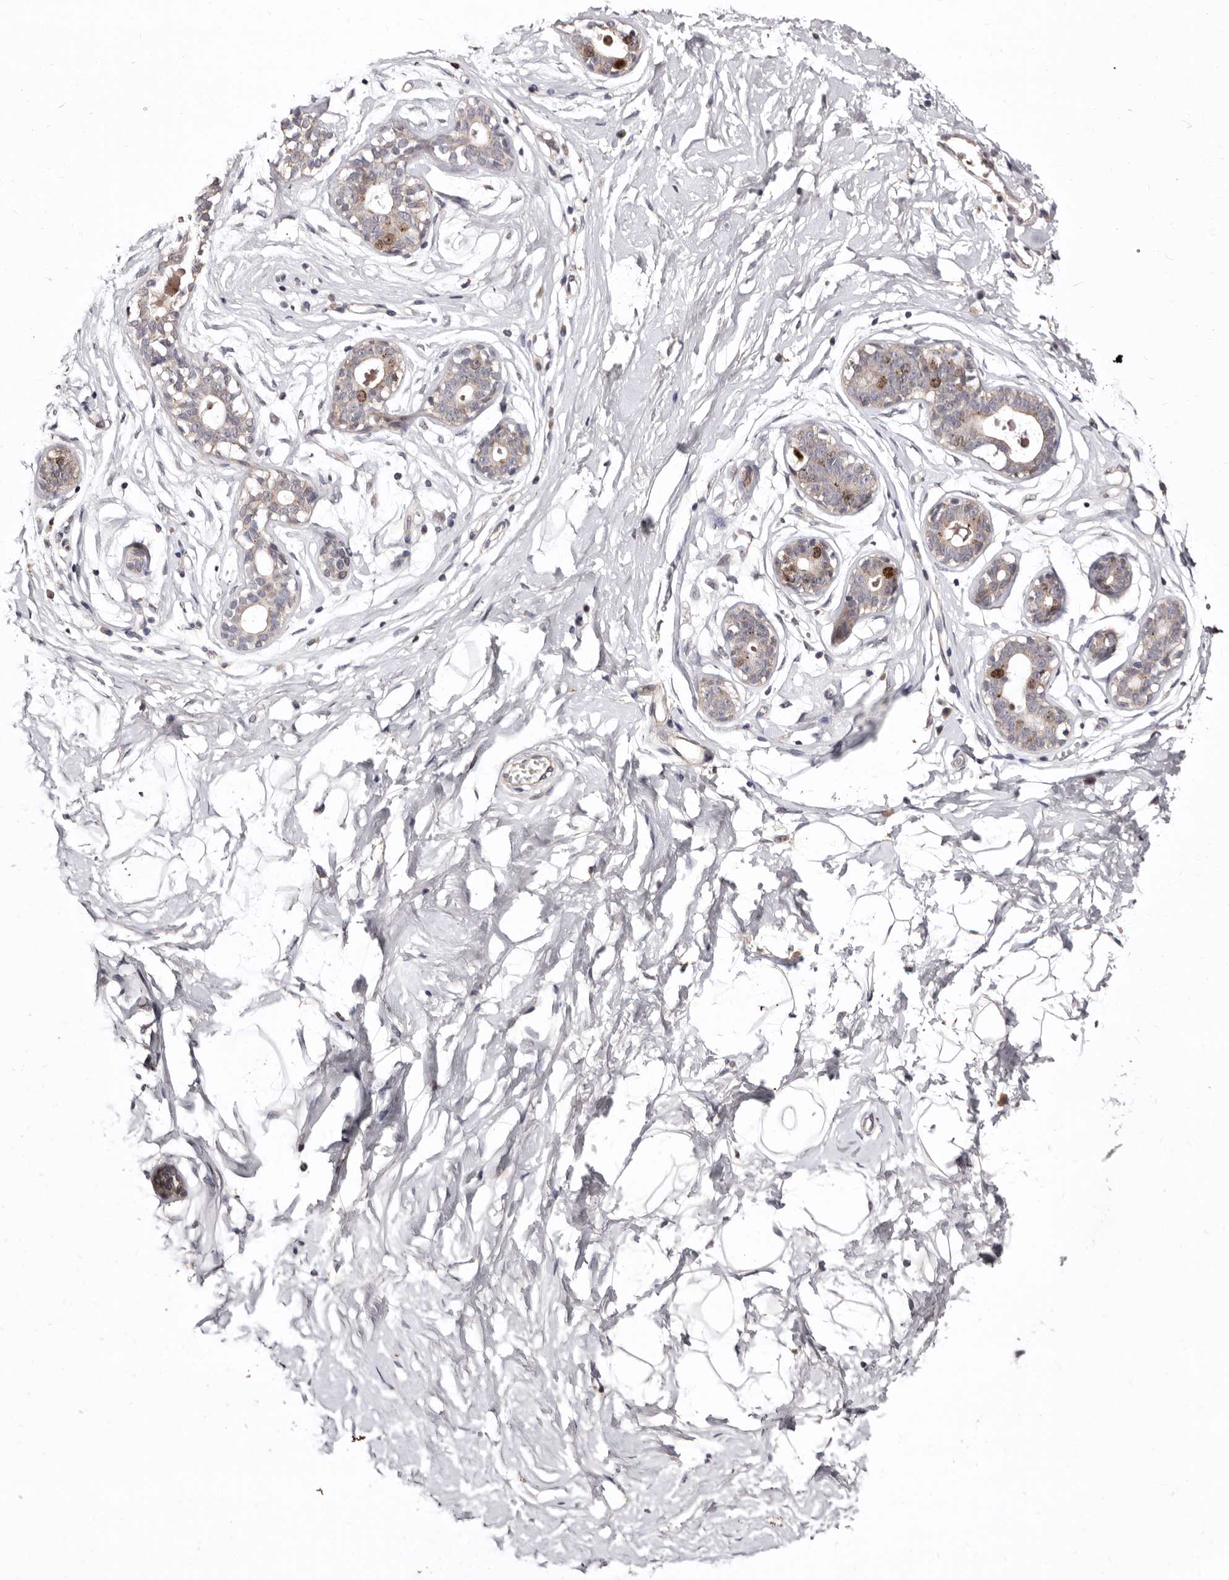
{"staining": {"intensity": "weak", "quantity": ">75%", "location": "cytoplasmic/membranous"}, "tissue": "breast", "cell_type": "Adipocytes", "image_type": "normal", "snomed": [{"axis": "morphology", "description": "Normal tissue, NOS"}, {"axis": "morphology", "description": "Adenoma, NOS"}, {"axis": "topography", "description": "Breast"}], "caption": "Brown immunohistochemical staining in unremarkable breast shows weak cytoplasmic/membranous staining in about >75% of adipocytes. (brown staining indicates protein expression, while blue staining denotes nuclei).", "gene": "CDCA8", "patient": {"sex": "female", "age": 23}}